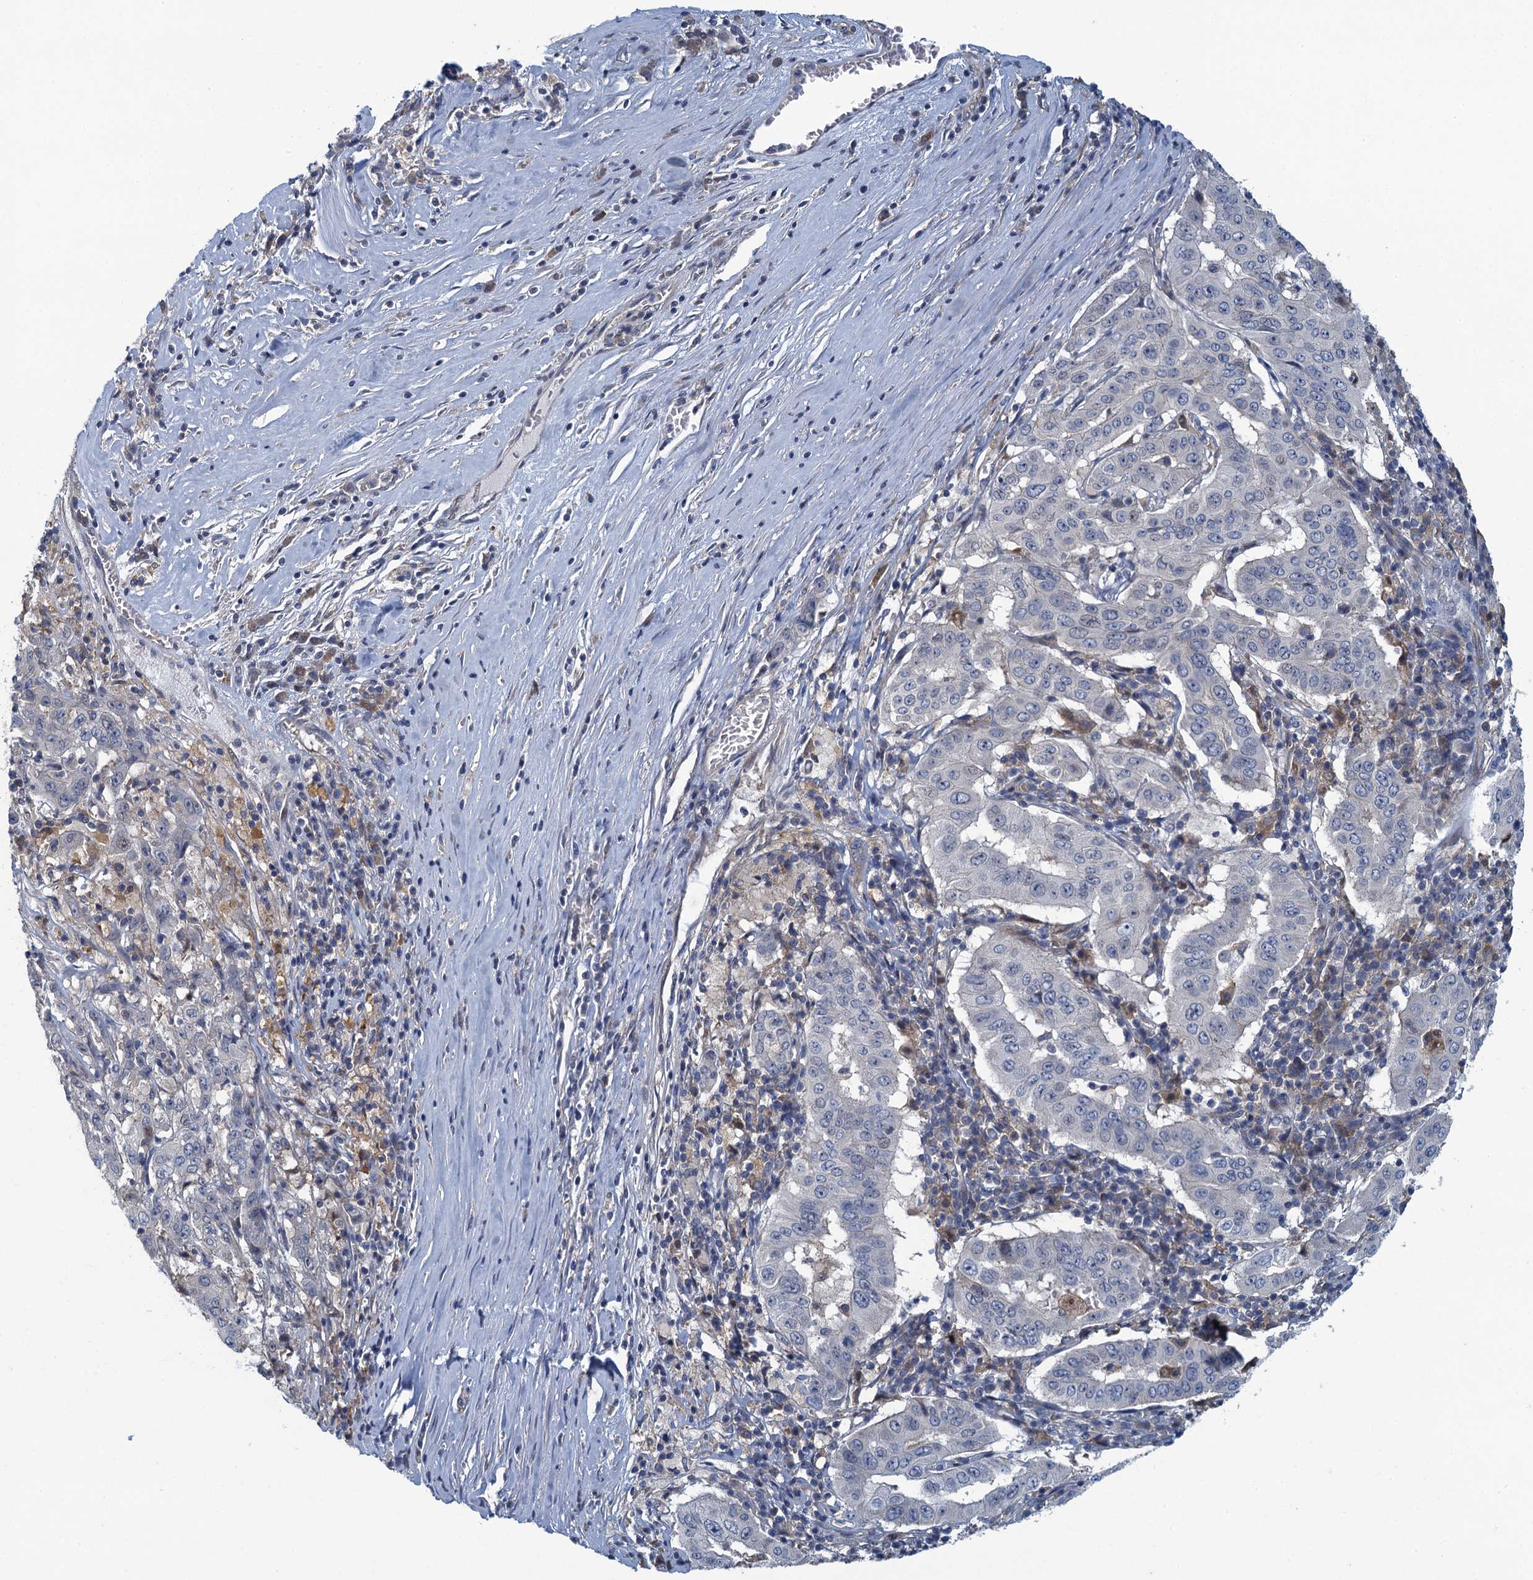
{"staining": {"intensity": "negative", "quantity": "none", "location": "none"}, "tissue": "pancreatic cancer", "cell_type": "Tumor cells", "image_type": "cancer", "snomed": [{"axis": "morphology", "description": "Adenocarcinoma, NOS"}, {"axis": "topography", "description": "Pancreas"}], "caption": "A histopathology image of pancreatic cancer (adenocarcinoma) stained for a protein shows no brown staining in tumor cells. The staining was performed using DAB to visualize the protein expression in brown, while the nuclei were stained in blue with hematoxylin (Magnification: 20x).", "gene": "NCKAP1L", "patient": {"sex": "male", "age": 63}}